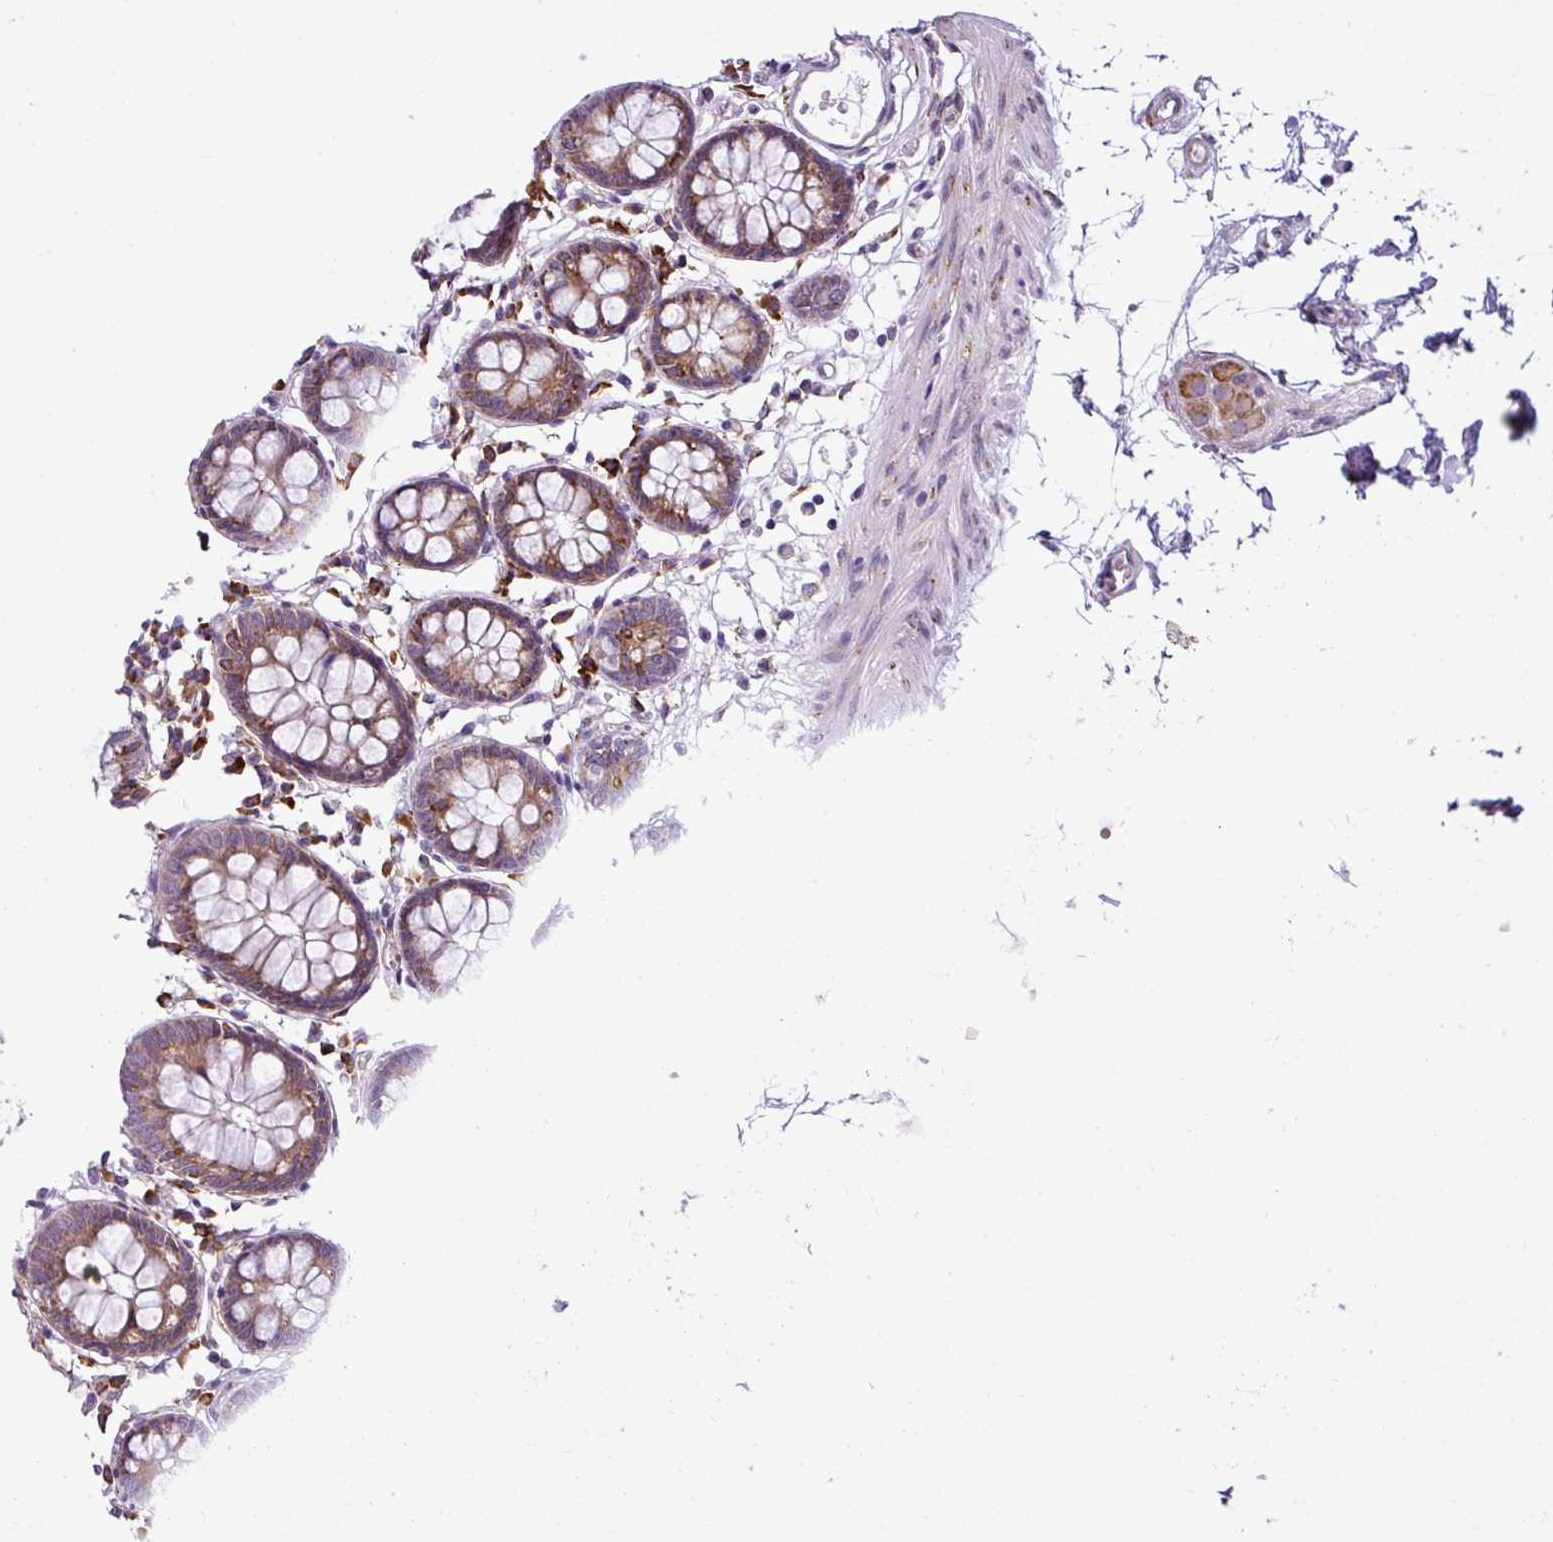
{"staining": {"intensity": "weak", "quantity": "25%-75%", "location": "cytoplasmic/membranous"}, "tissue": "colon", "cell_type": "Endothelial cells", "image_type": "normal", "snomed": [{"axis": "morphology", "description": "Normal tissue, NOS"}, {"axis": "topography", "description": "Colon"}], "caption": "Immunohistochemical staining of benign colon shows 25%-75% levels of weak cytoplasmic/membranous protein positivity in about 25%-75% of endothelial cells.", "gene": "CFAP97", "patient": {"sex": "female", "age": 84}}